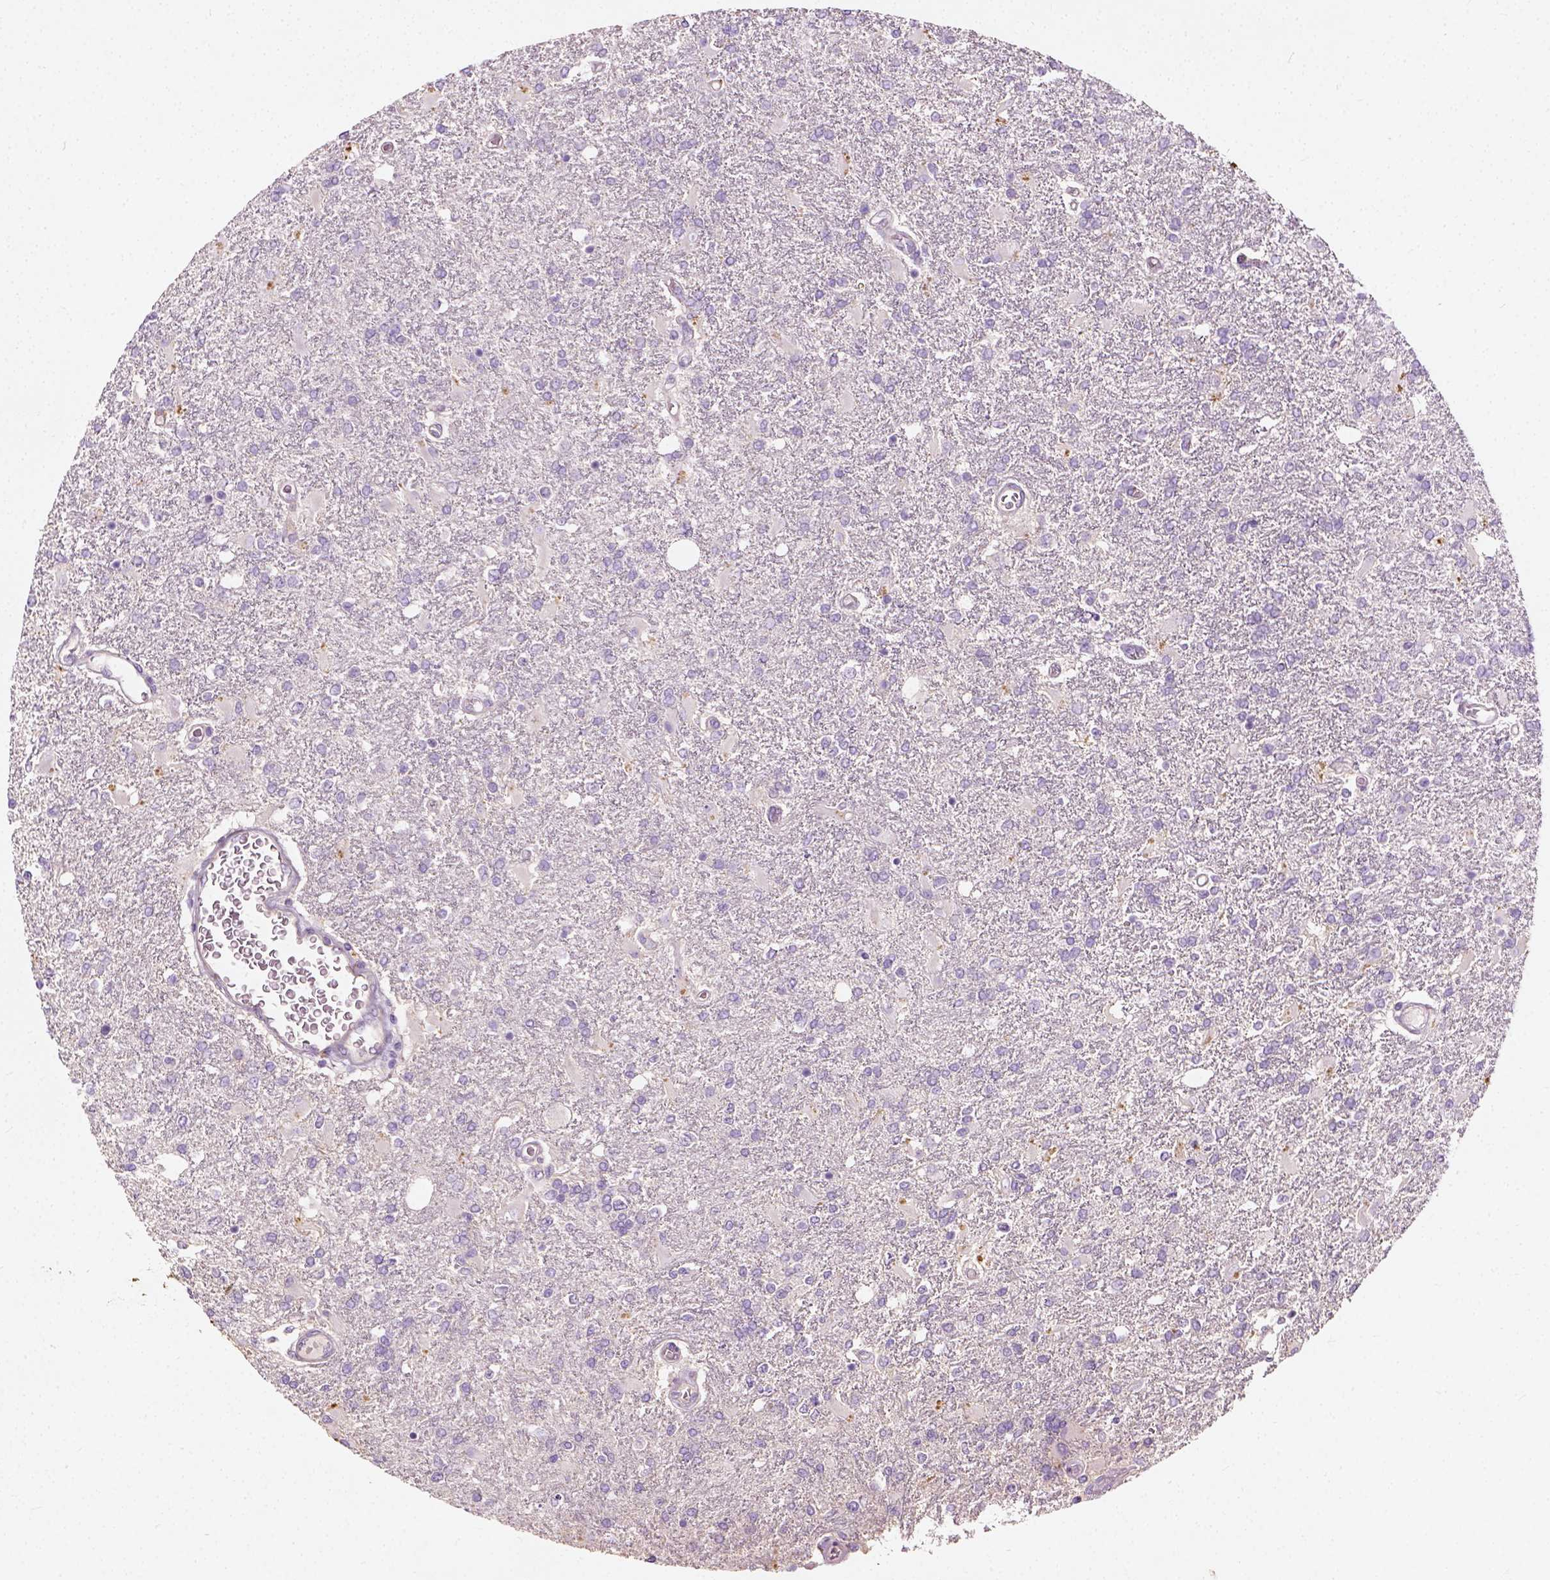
{"staining": {"intensity": "negative", "quantity": "none", "location": "none"}, "tissue": "glioma", "cell_type": "Tumor cells", "image_type": "cancer", "snomed": [{"axis": "morphology", "description": "Glioma, malignant, High grade"}, {"axis": "topography", "description": "Cerebral cortex"}], "caption": "DAB immunohistochemical staining of human glioma reveals no significant positivity in tumor cells. (DAB immunohistochemistry (IHC), high magnification).", "gene": "DHCR24", "patient": {"sex": "male", "age": 79}}